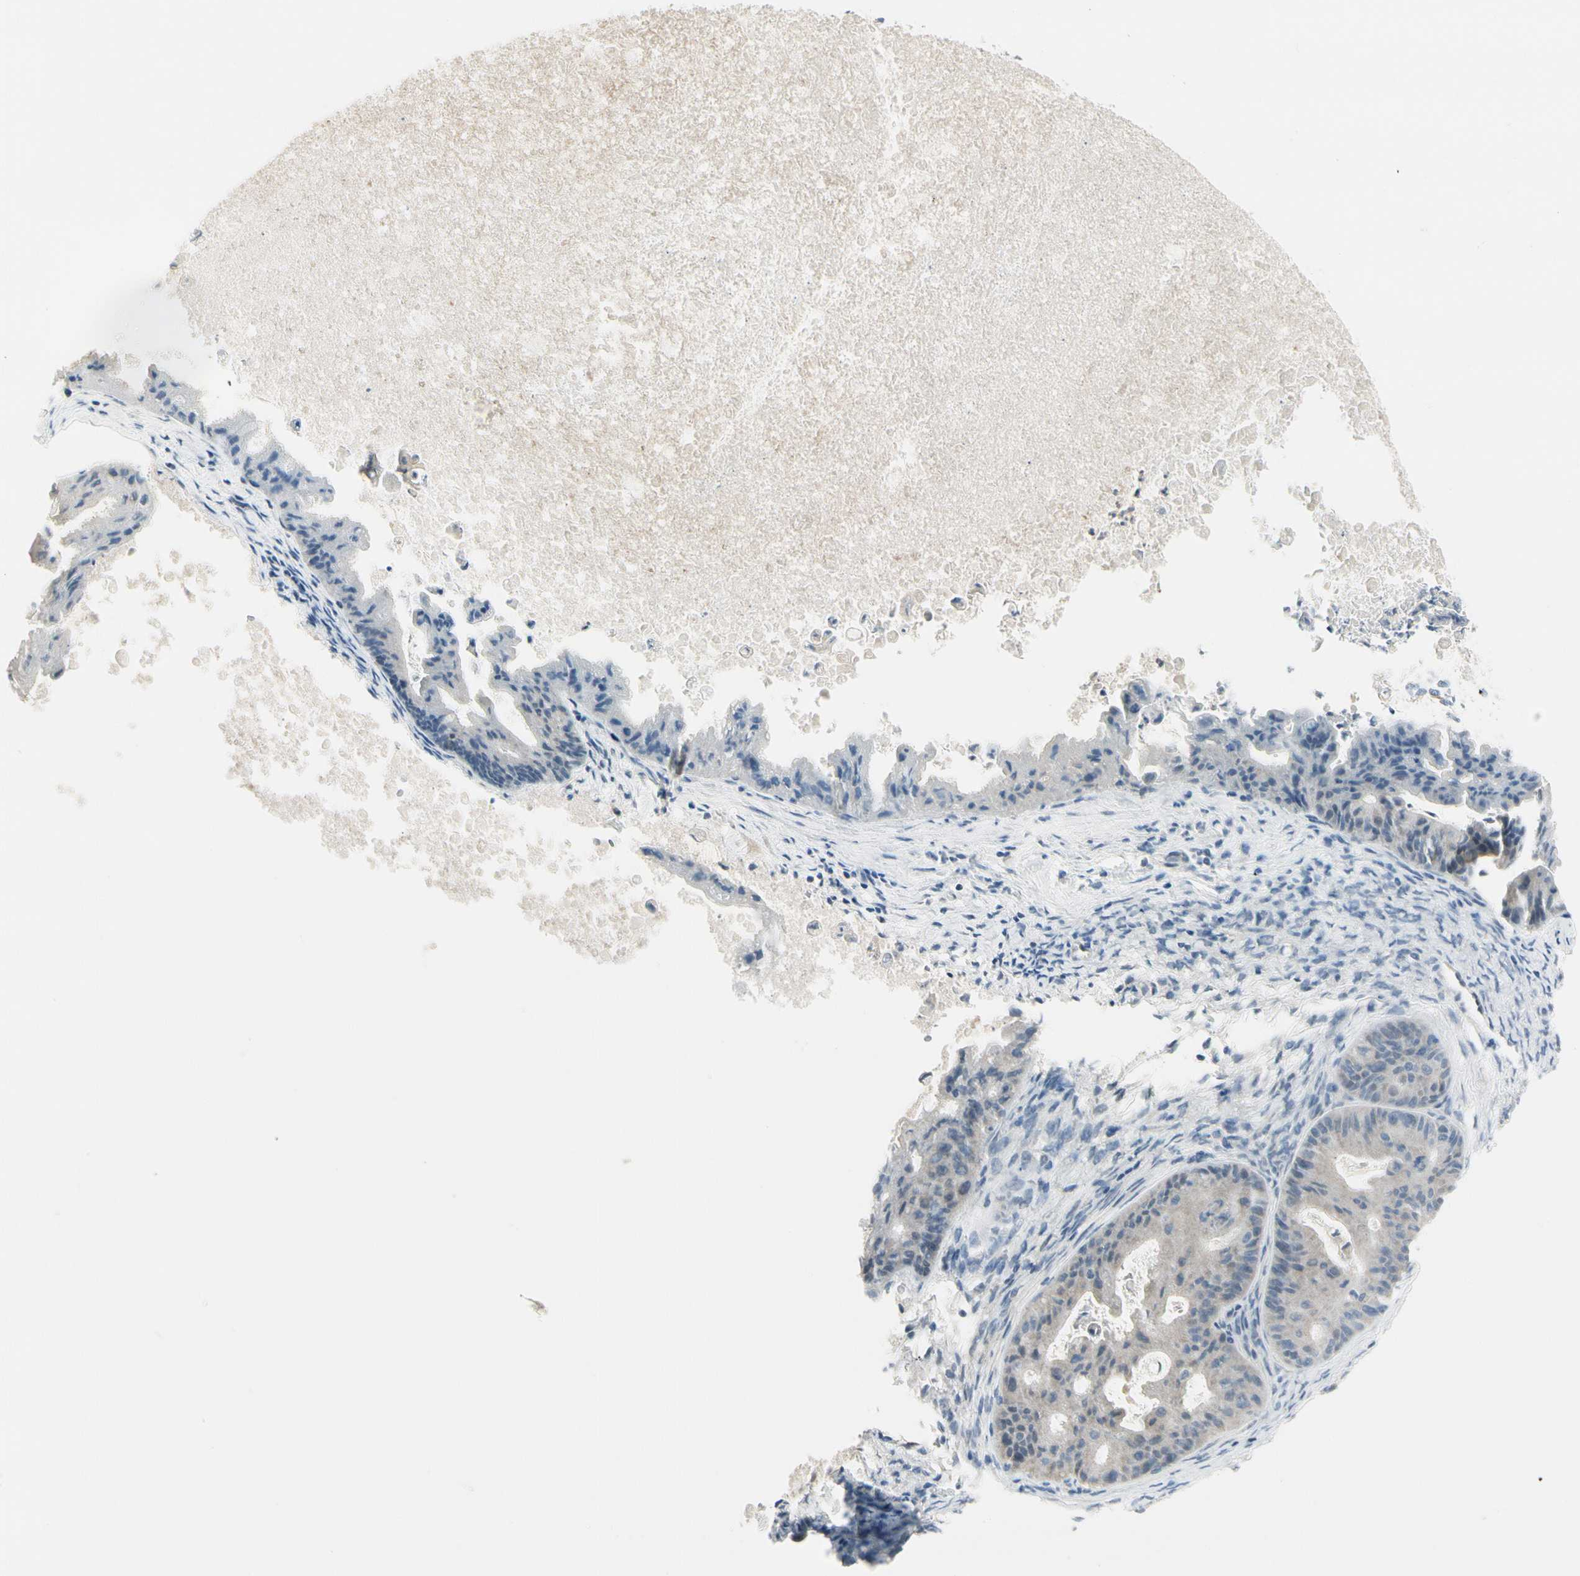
{"staining": {"intensity": "weak", "quantity": "<25%", "location": "cytoplasmic/membranous"}, "tissue": "ovarian cancer", "cell_type": "Tumor cells", "image_type": "cancer", "snomed": [{"axis": "morphology", "description": "Cystadenocarcinoma, mucinous, NOS"}, {"axis": "topography", "description": "Ovary"}], "caption": "There is no significant staining in tumor cells of mucinous cystadenocarcinoma (ovarian). (Immunohistochemistry (ihc), brightfield microscopy, high magnification).", "gene": "CYP2E1", "patient": {"sex": "female", "age": 37}}